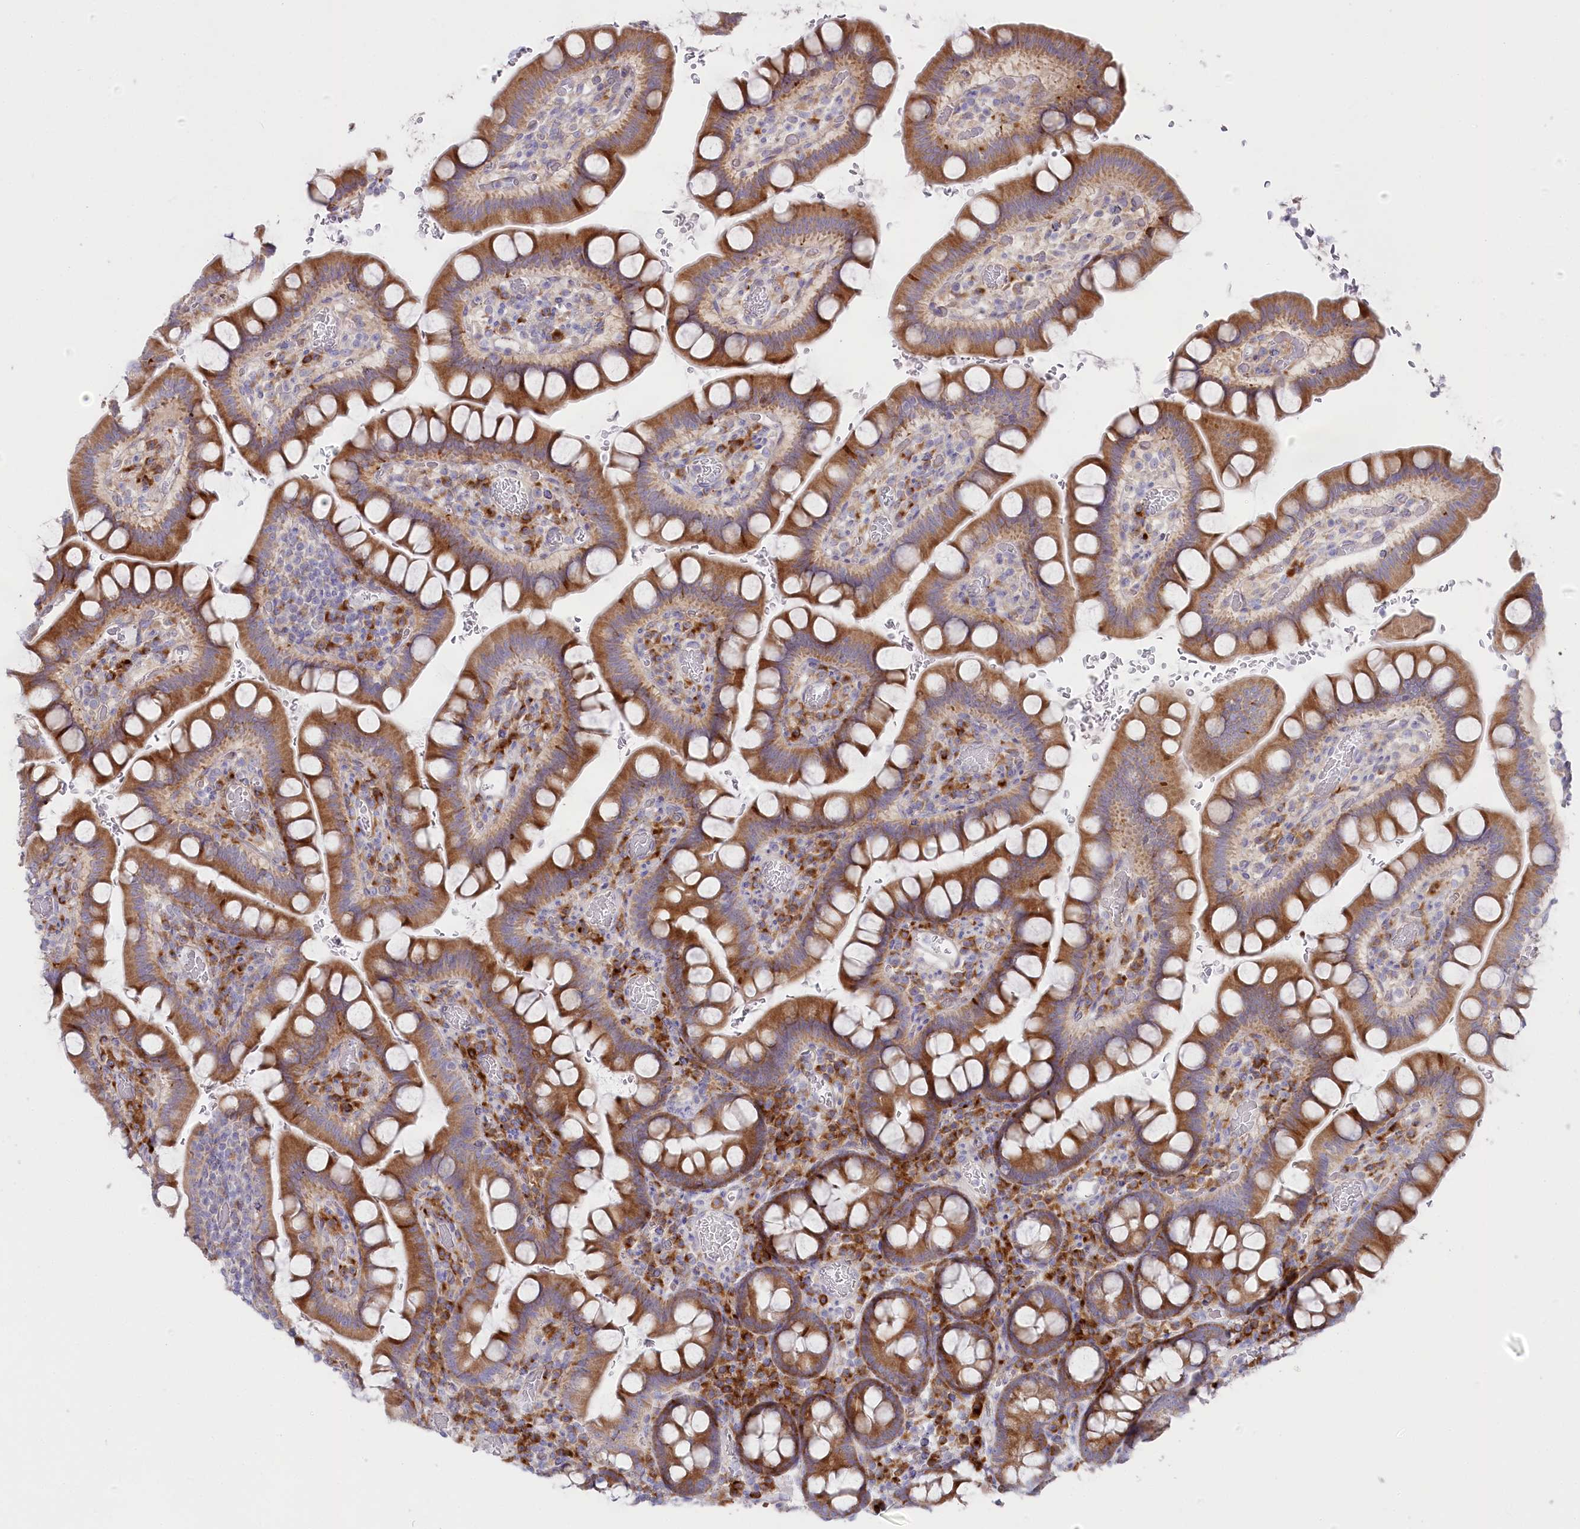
{"staining": {"intensity": "moderate", "quantity": ">75%", "location": "cytoplasmic/membranous"}, "tissue": "small intestine", "cell_type": "Glandular cells", "image_type": "normal", "snomed": [{"axis": "morphology", "description": "Normal tissue, NOS"}, {"axis": "topography", "description": "Stomach, upper"}, {"axis": "topography", "description": "Stomach, lower"}, {"axis": "topography", "description": "Small intestine"}], "caption": "Moderate cytoplasmic/membranous protein expression is seen in approximately >75% of glandular cells in small intestine. Nuclei are stained in blue.", "gene": "POGLUT1", "patient": {"sex": "male", "age": 68}}